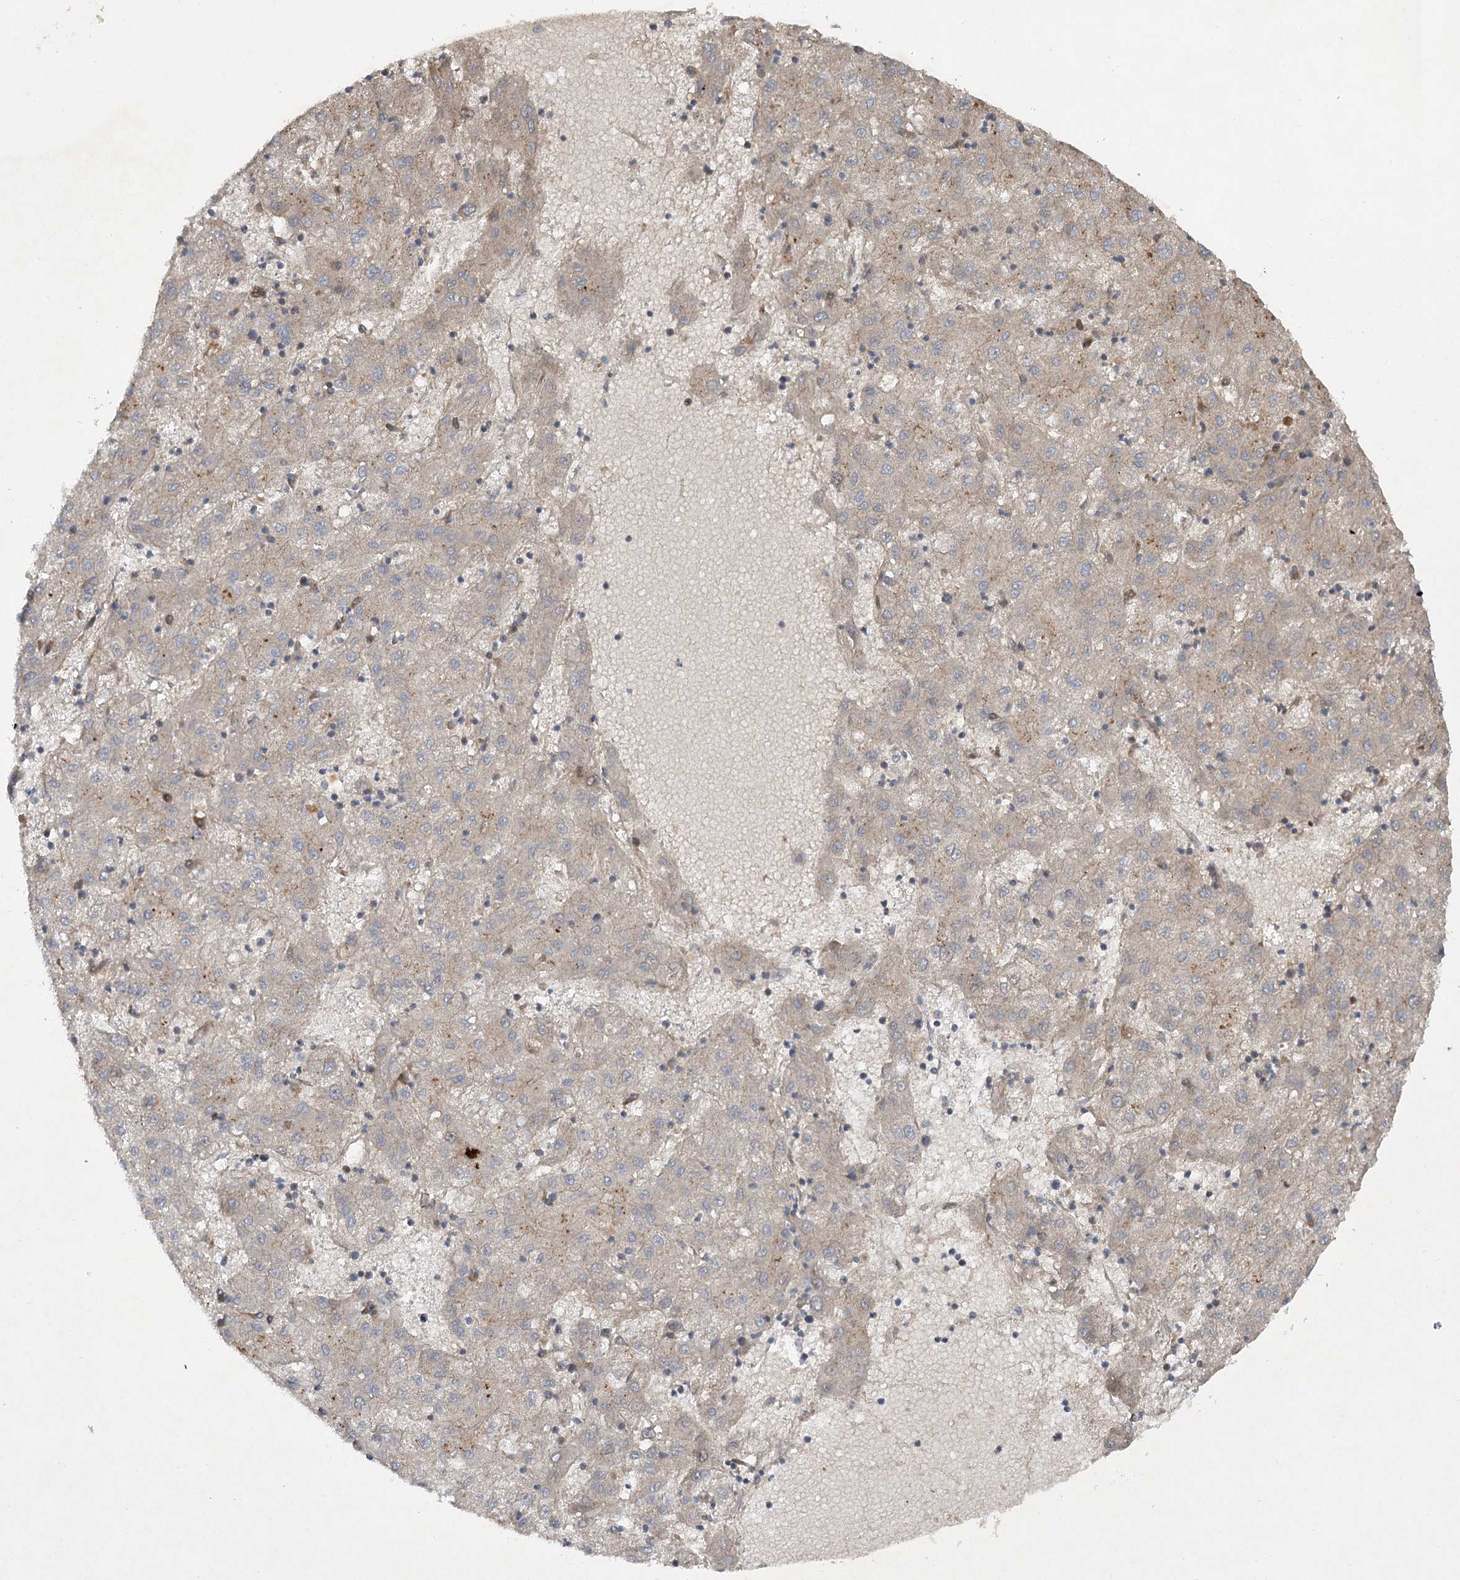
{"staining": {"intensity": "weak", "quantity": ">75%", "location": "cytoplasmic/membranous"}, "tissue": "liver cancer", "cell_type": "Tumor cells", "image_type": "cancer", "snomed": [{"axis": "morphology", "description": "Carcinoma, Hepatocellular, NOS"}, {"axis": "topography", "description": "Liver"}], "caption": "A low amount of weak cytoplasmic/membranous staining is appreciated in about >75% of tumor cells in liver cancer (hepatocellular carcinoma) tissue.", "gene": "KIAA0825", "patient": {"sex": "male", "age": 72}}